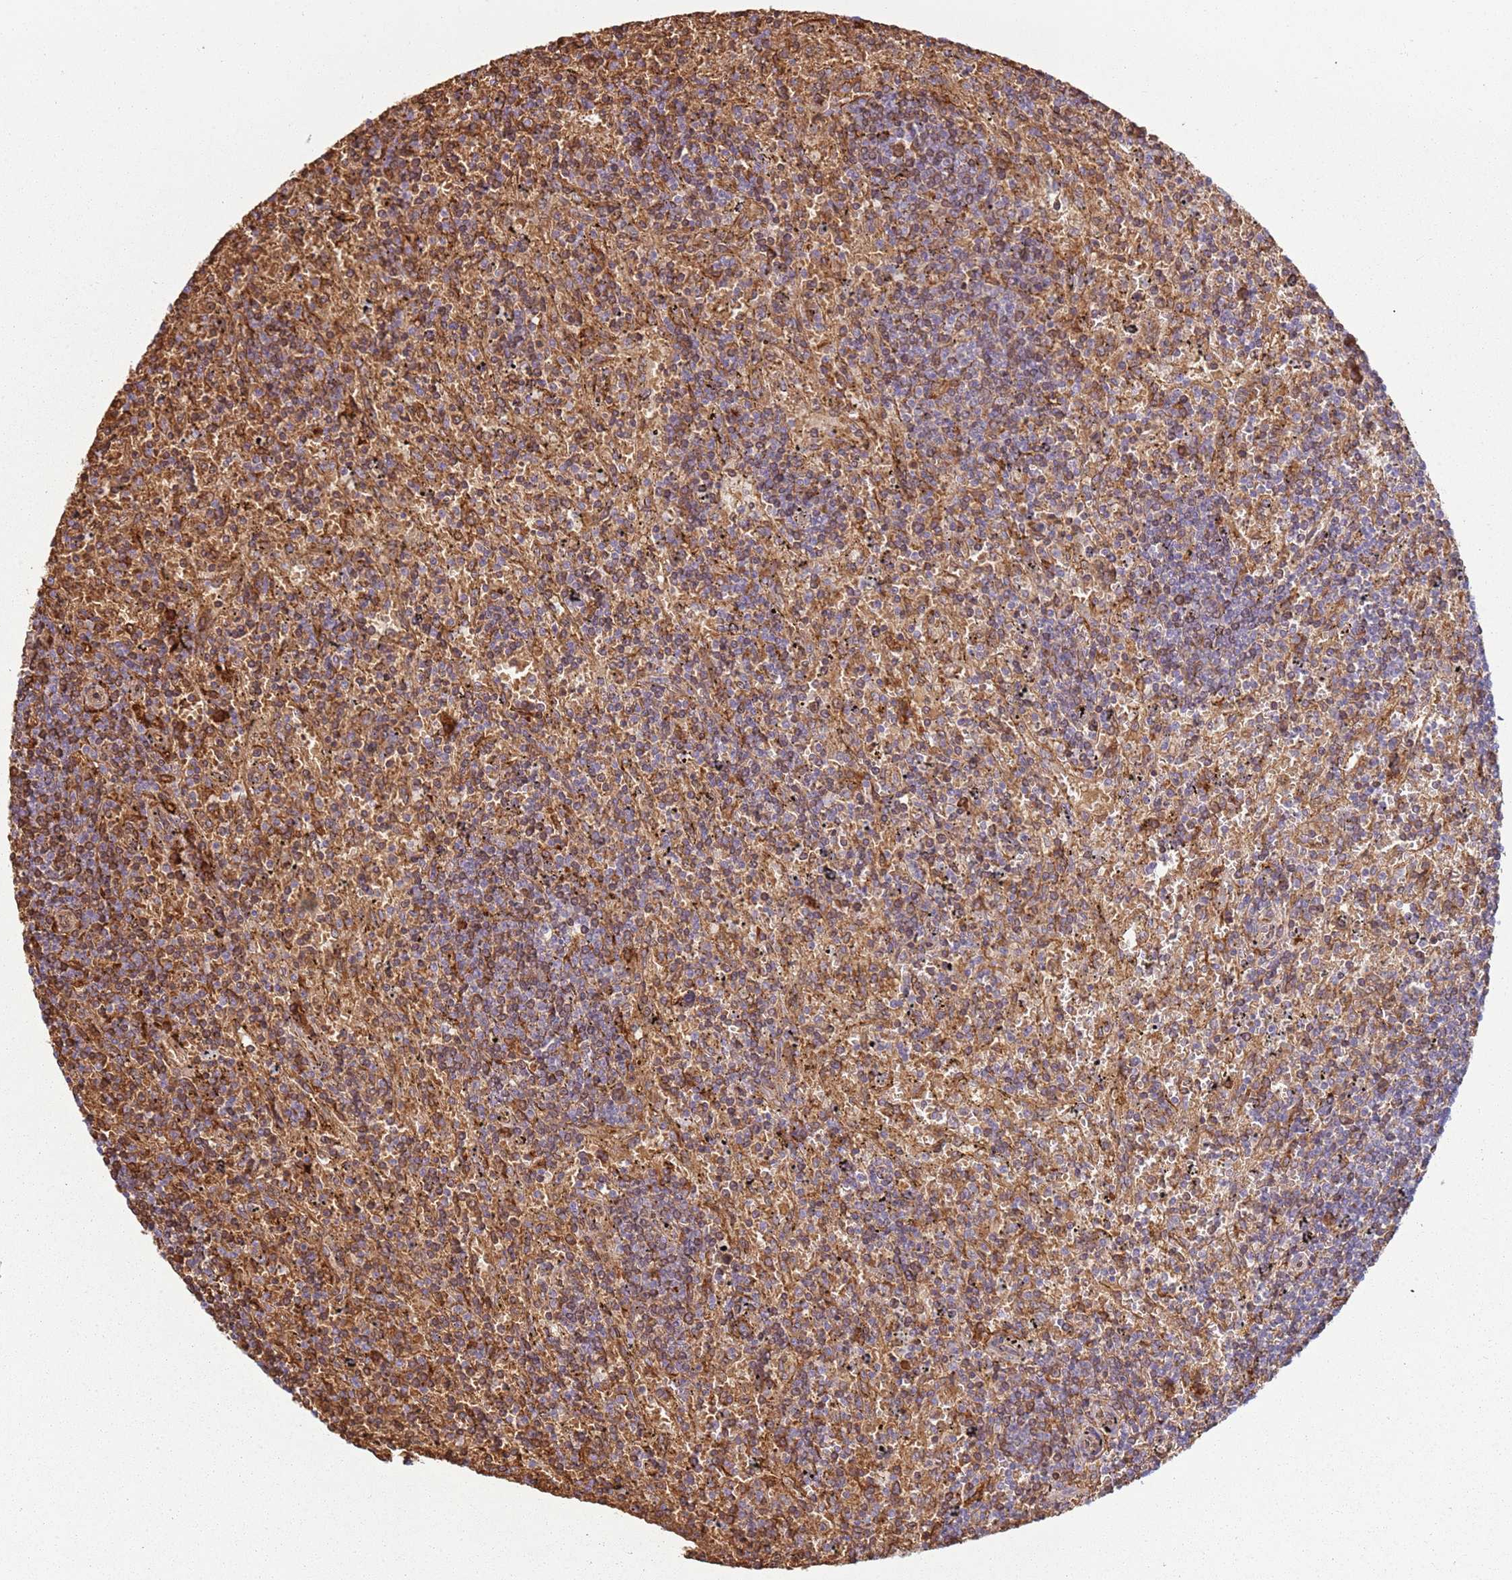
{"staining": {"intensity": "negative", "quantity": "none", "location": "none"}, "tissue": "lymphoma", "cell_type": "Tumor cells", "image_type": "cancer", "snomed": [{"axis": "morphology", "description": "Malignant lymphoma, non-Hodgkin's type, Low grade"}, {"axis": "topography", "description": "Spleen"}], "caption": "Tumor cells are negative for protein expression in human lymphoma. (DAB immunohistochemistry (IHC), high magnification).", "gene": "SPATA2", "patient": {"sex": "male", "age": 76}}